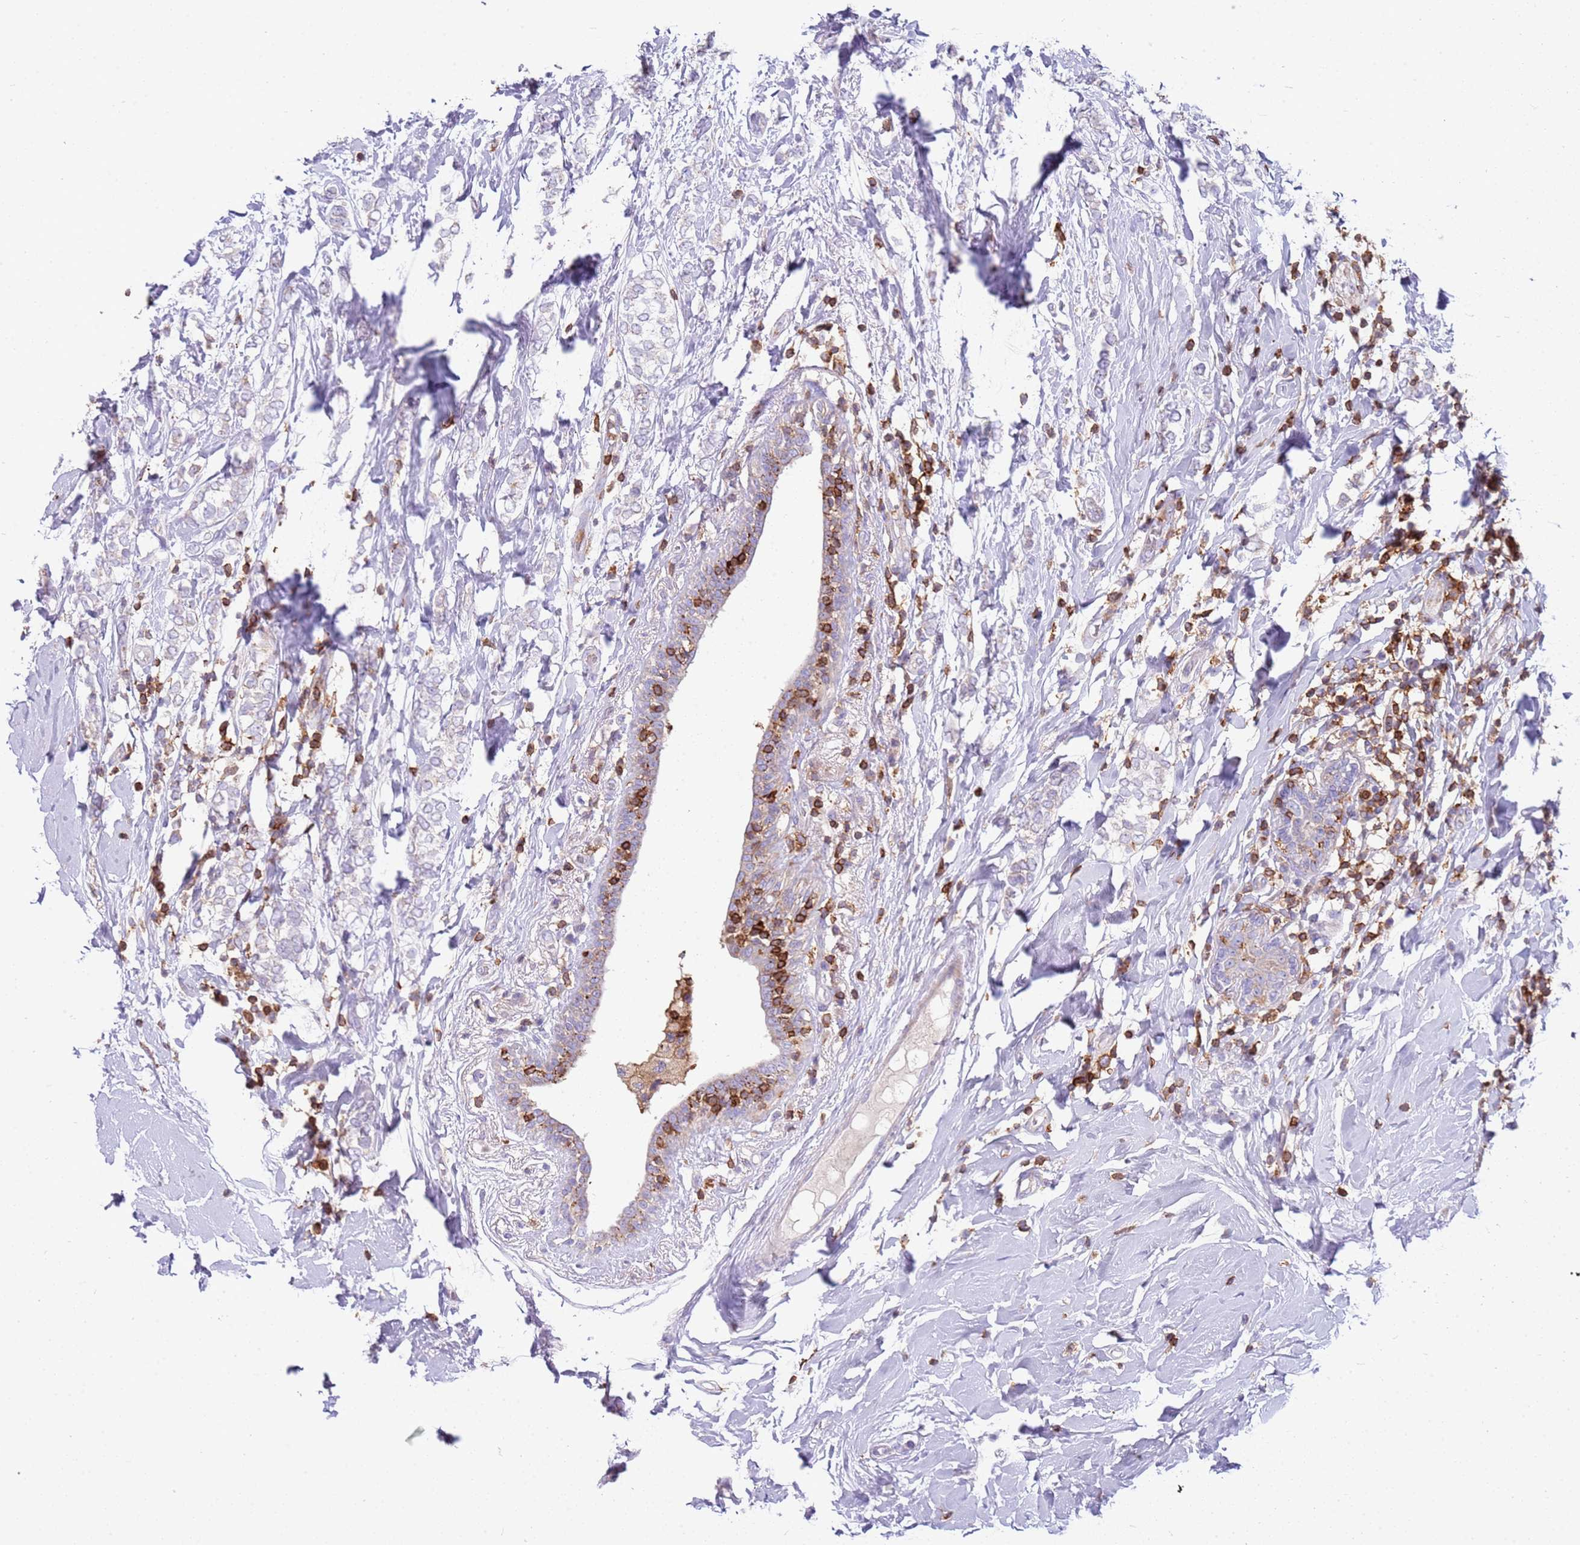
{"staining": {"intensity": "negative", "quantity": "none", "location": "none"}, "tissue": "breast cancer", "cell_type": "Tumor cells", "image_type": "cancer", "snomed": [{"axis": "morphology", "description": "Normal tissue, NOS"}, {"axis": "morphology", "description": "Lobular carcinoma"}, {"axis": "topography", "description": "Breast"}], "caption": "An IHC histopathology image of lobular carcinoma (breast) is shown. There is no staining in tumor cells of lobular carcinoma (breast).", "gene": "TTPAL", "patient": {"sex": "female", "age": 47}}